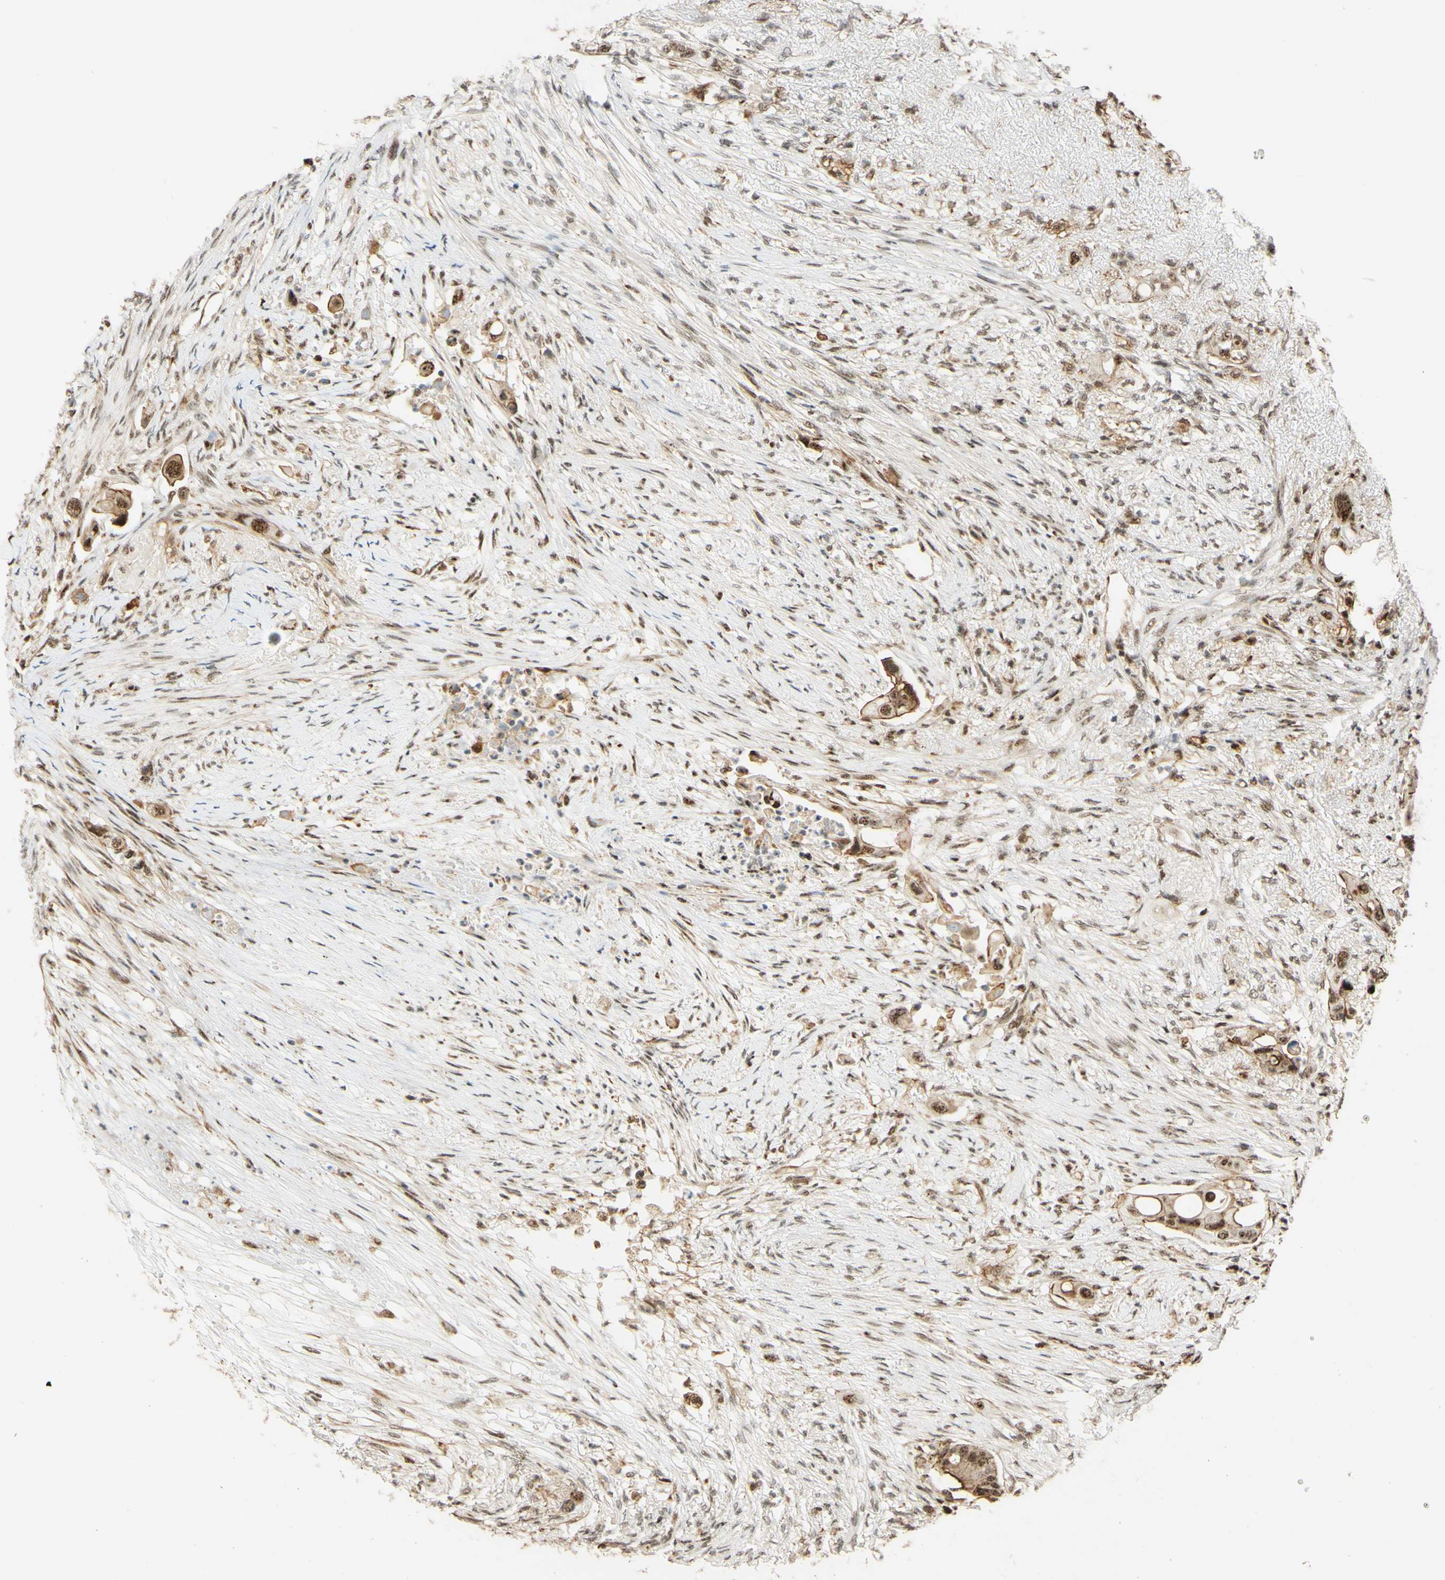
{"staining": {"intensity": "moderate", "quantity": ">75%", "location": "cytoplasmic/membranous,nuclear"}, "tissue": "colorectal cancer", "cell_type": "Tumor cells", "image_type": "cancer", "snomed": [{"axis": "morphology", "description": "Adenocarcinoma, NOS"}, {"axis": "topography", "description": "Colon"}], "caption": "Colorectal adenocarcinoma tissue exhibits moderate cytoplasmic/membranous and nuclear staining in approximately >75% of tumor cells", "gene": "SAP18", "patient": {"sex": "female", "age": 57}}